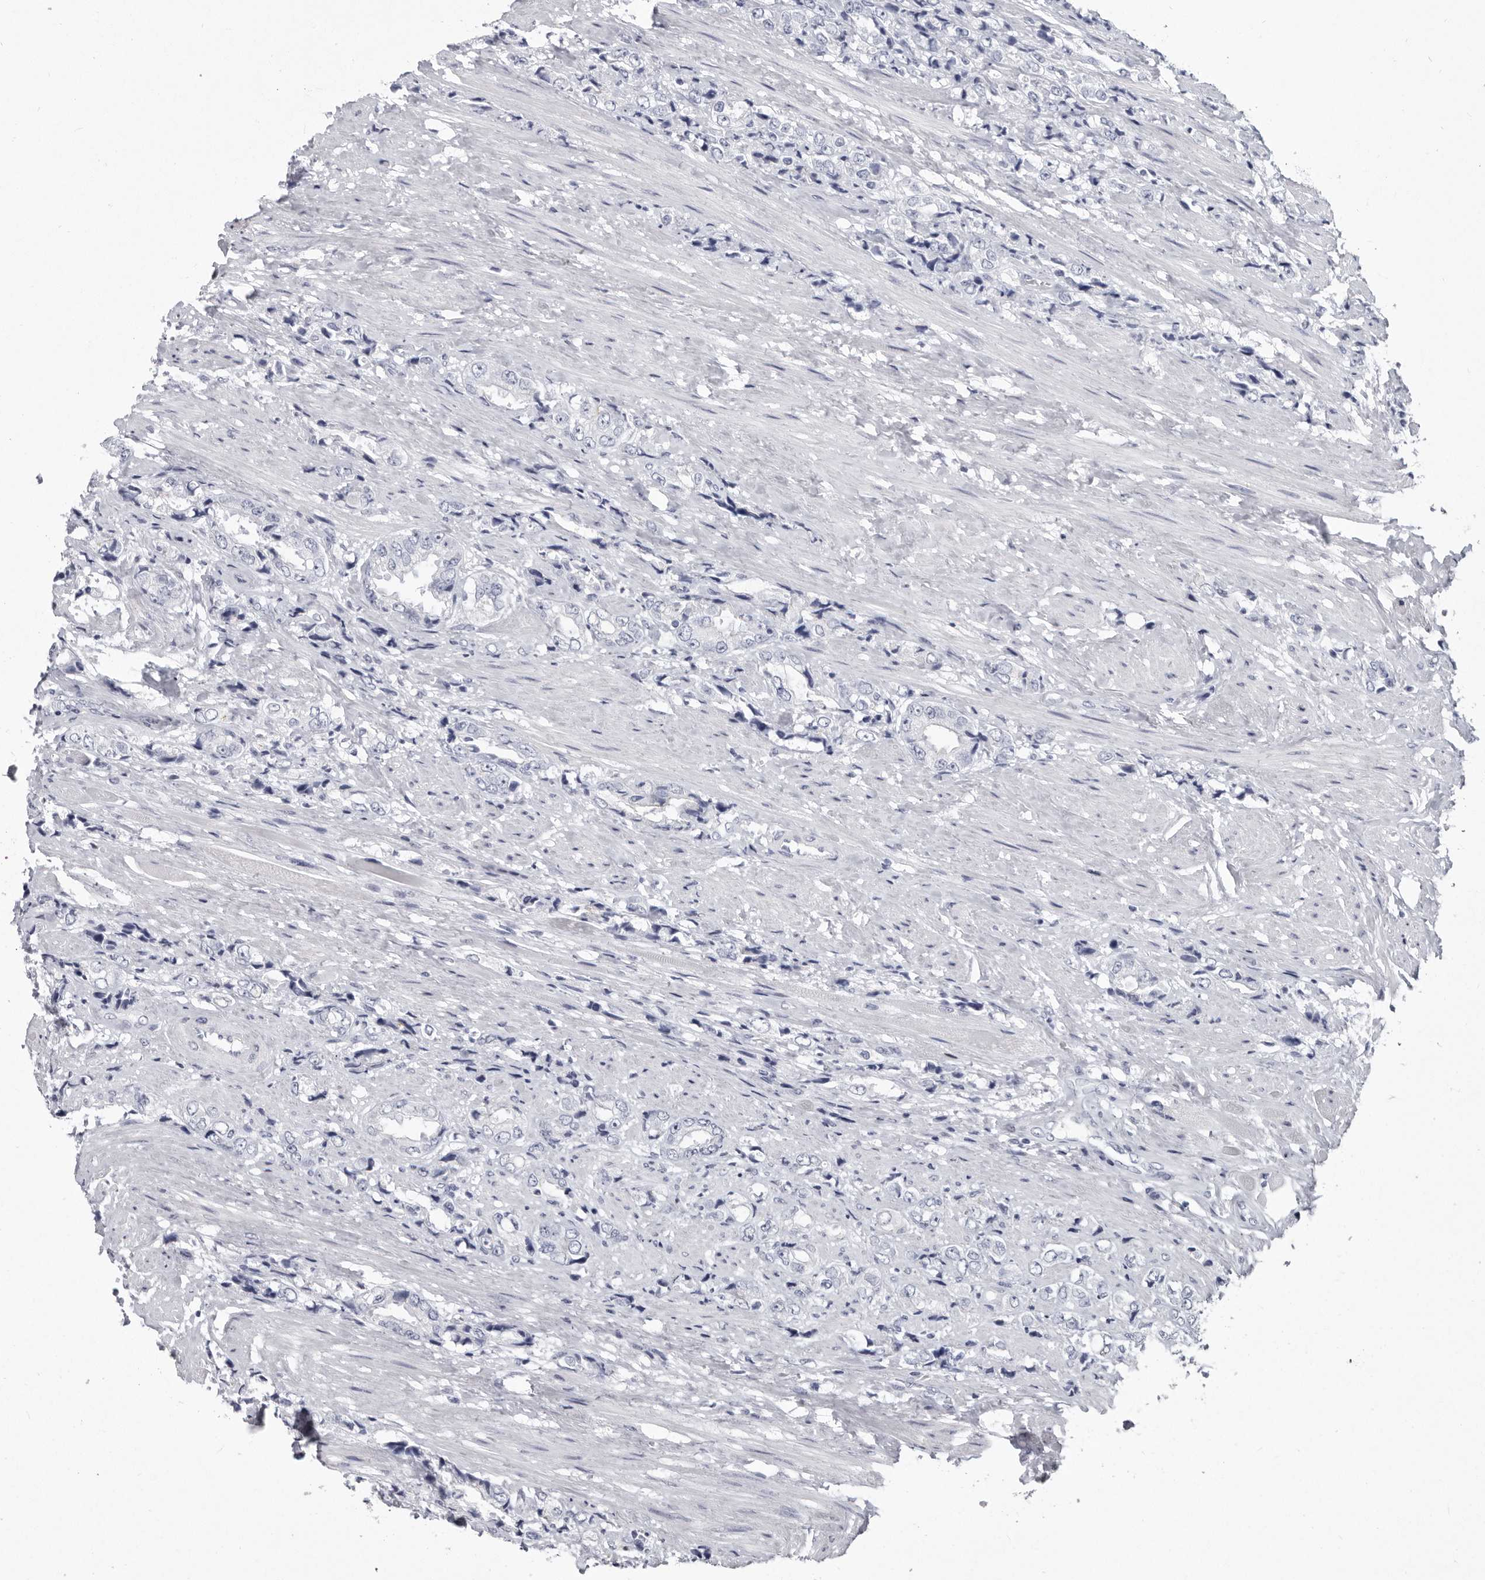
{"staining": {"intensity": "negative", "quantity": "none", "location": "none"}, "tissue": "prostate cancer", "cell_type": "Tumor cells", "image_type": "cancer", "snomed": [{"axis": "morphology", "description": "Adenocarcinoma, High grade"}, {"axis": "topography", "description": "Prostate"}], "caption": "This is an immunohistochemistry histopathology image of prostate cancer. There is no positivity in tumor cells.", "gene": "WRAP73", "patient": {"sex": "male", "age": 61}}